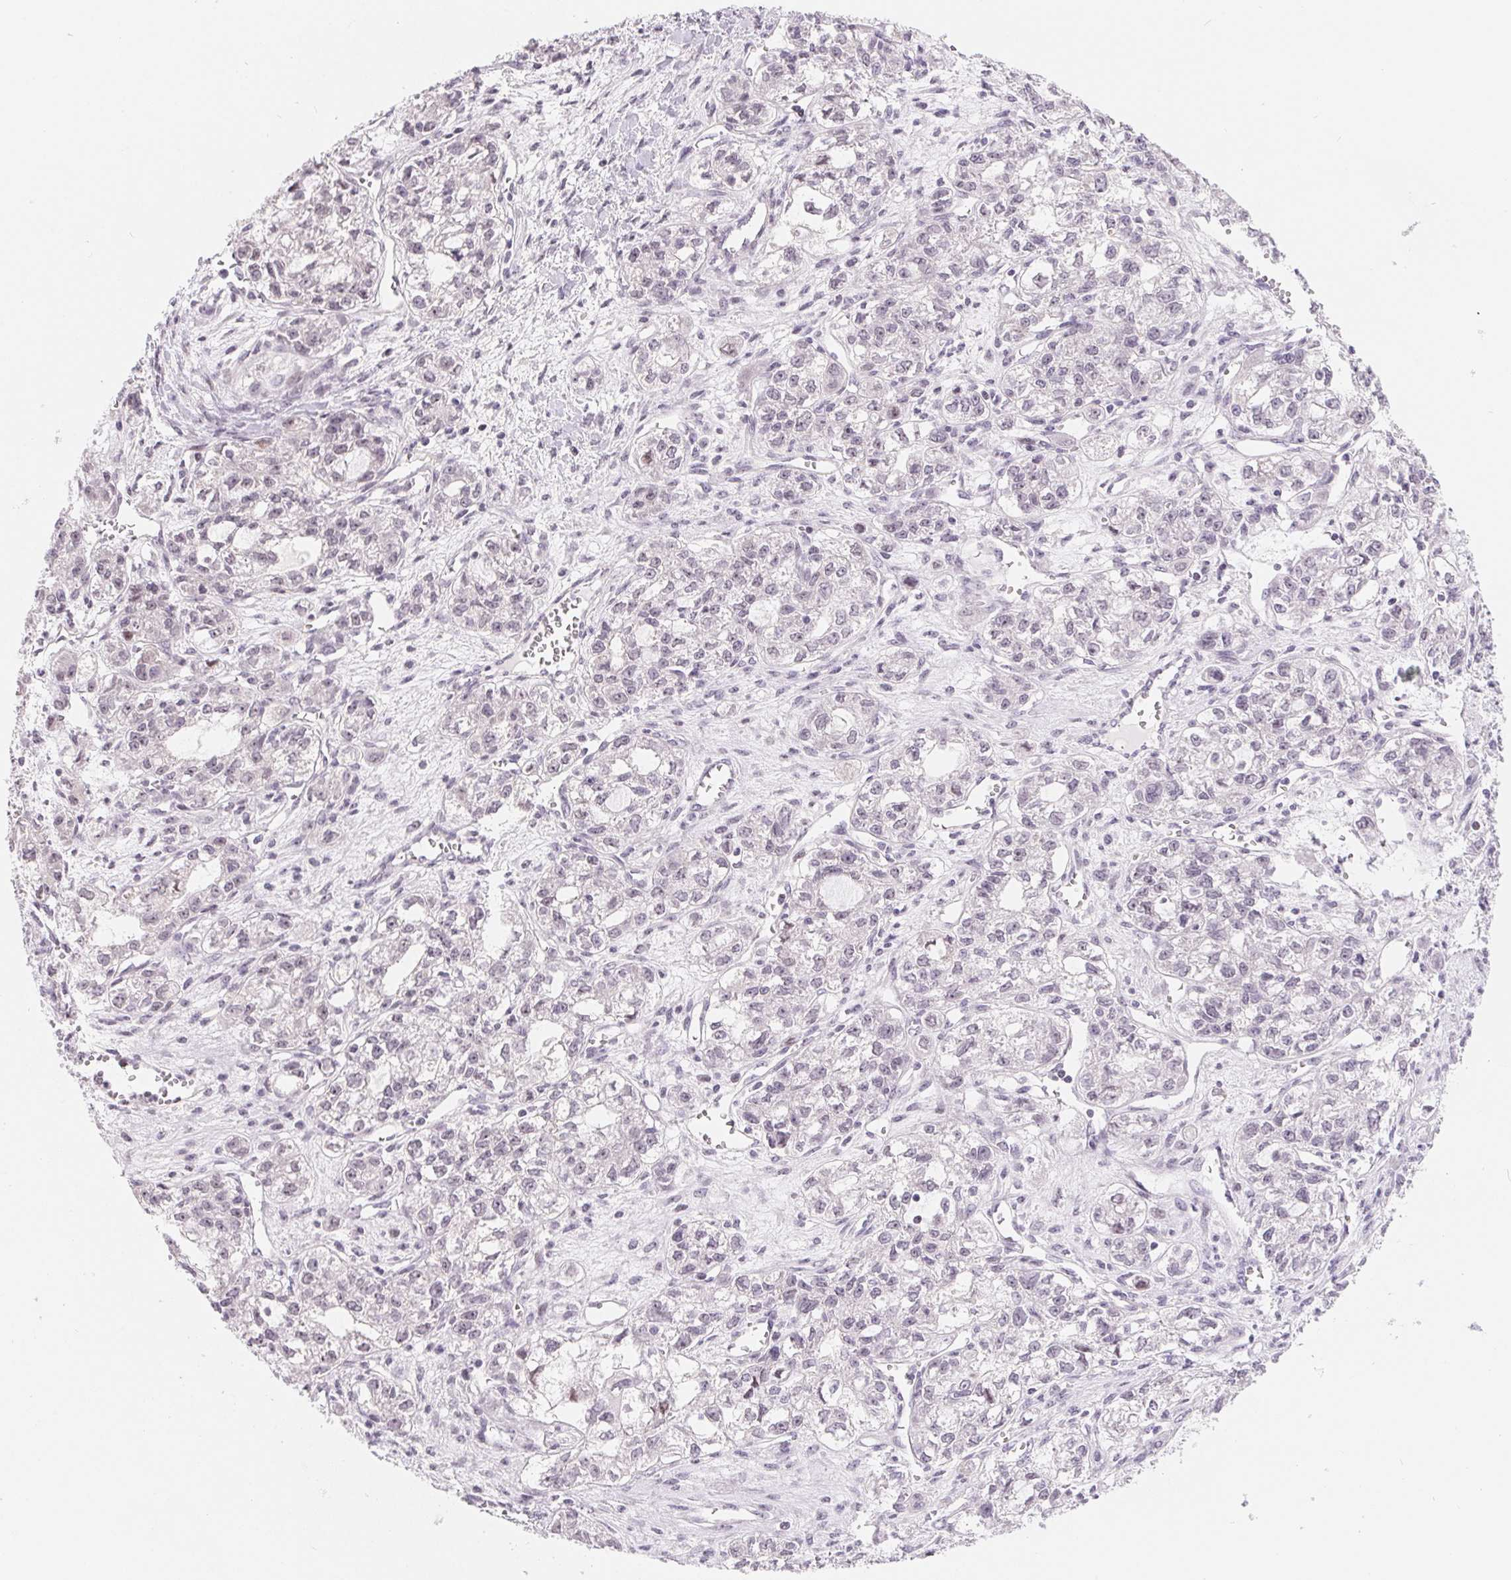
{"staining": {"intensity": "negative", "quantity": "none", "location": "none"}, "tissue": "ovarian cancer", "cell_type": "Tumor cells", "image_type": "cancer", "snomed": [{"axis": "morphology", "description": "Carcinoma, endometroid"}, {"axis": "topography", "description": "Ovary"}], "caption": "Immunohistochemistry histopathology image of neoplastic tissue: human ovarian endometroid carcinoma stained with DAB (3,3'-diaminobenzidine) demonstrates no significant protein expression in tumor cells.", "gene": "LCA5L", "patient": {"sex": "female", "age": 64}}